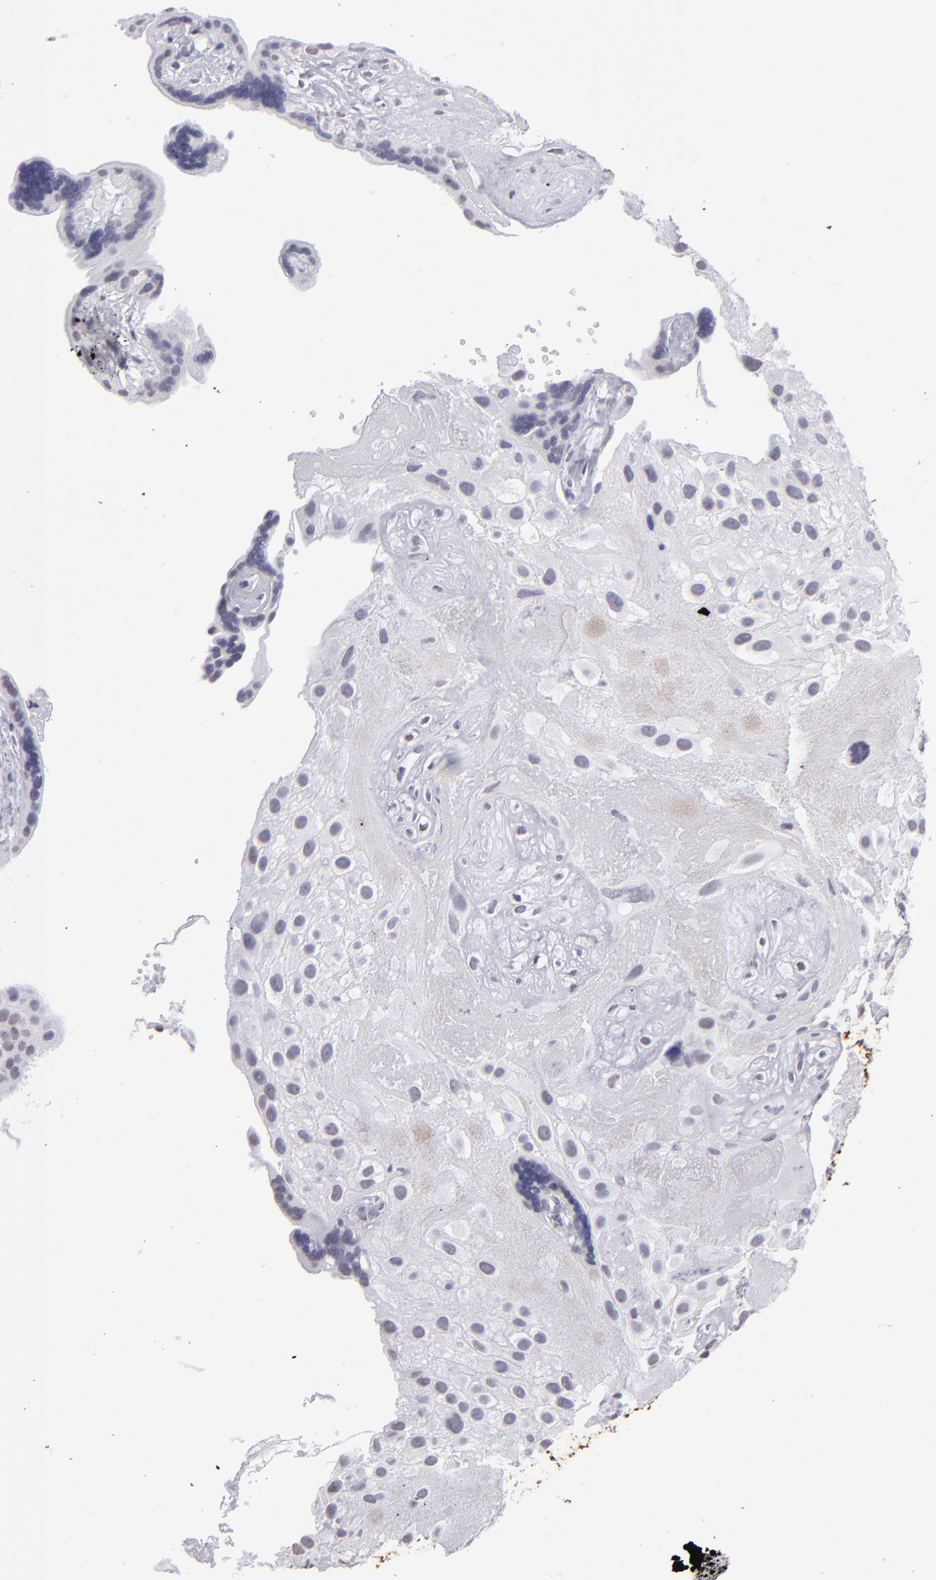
{"staining": {"intensity": "negative", "quantity": "none", "location": "none"}, "tissue": "placenta", "cell_type": "Decidual cells", "image_type": "normal", "snomed": [{"axis": "morphology", "description": "Normal tissue, NOS"}, {"axis": "topography", "description": "Placenta"}], "caption": "Decidual cells show no significant protein expression in unremarkable placenta.", "gene": "ALDOB", "patient": {"sex": "female", "age": 32}}